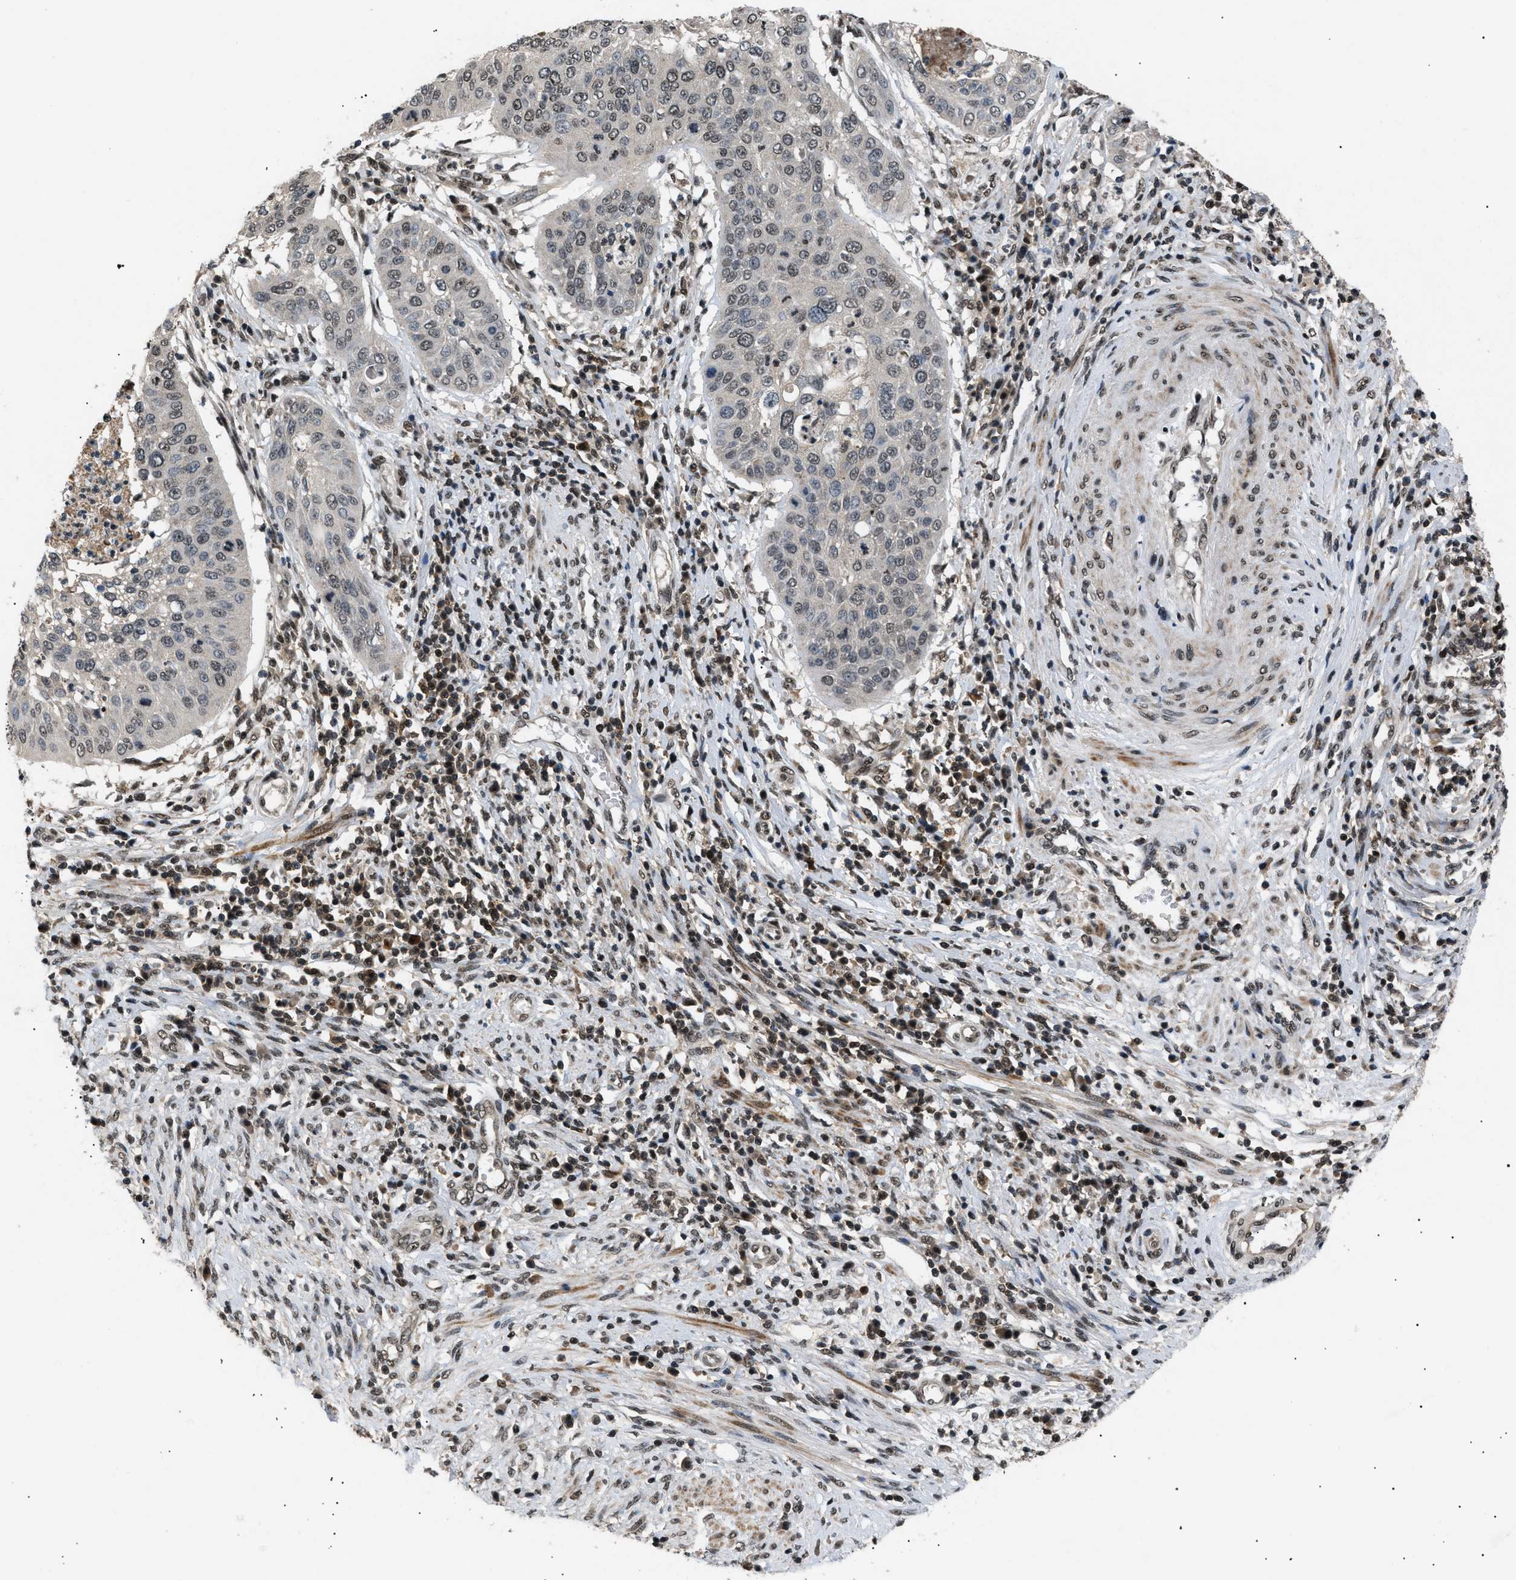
{"staining": {"intensity": "moderate", "quantity": "25%-75%", "location": "nuclear"}, "tissue": "cervical cancer", "cell_type": "Tumor cells", "image_type": "cancer", "snomed": [{"axis": "morphology", "description": "Normal tissue, NOS"}, {"axis": "morphology", "description": "Squamous cell carcinoma, NOS"}, {"axis": "topography", "description": "Cervix"}], "caption": "About 25%-75% of tumor cells in cervical squamous cell carcinoma reveal moderate nuclear protein expression as visualized by brown immunohistochemical staining.", "gene": "RBM5", "patient": {"sex": "female", "age": 39}}